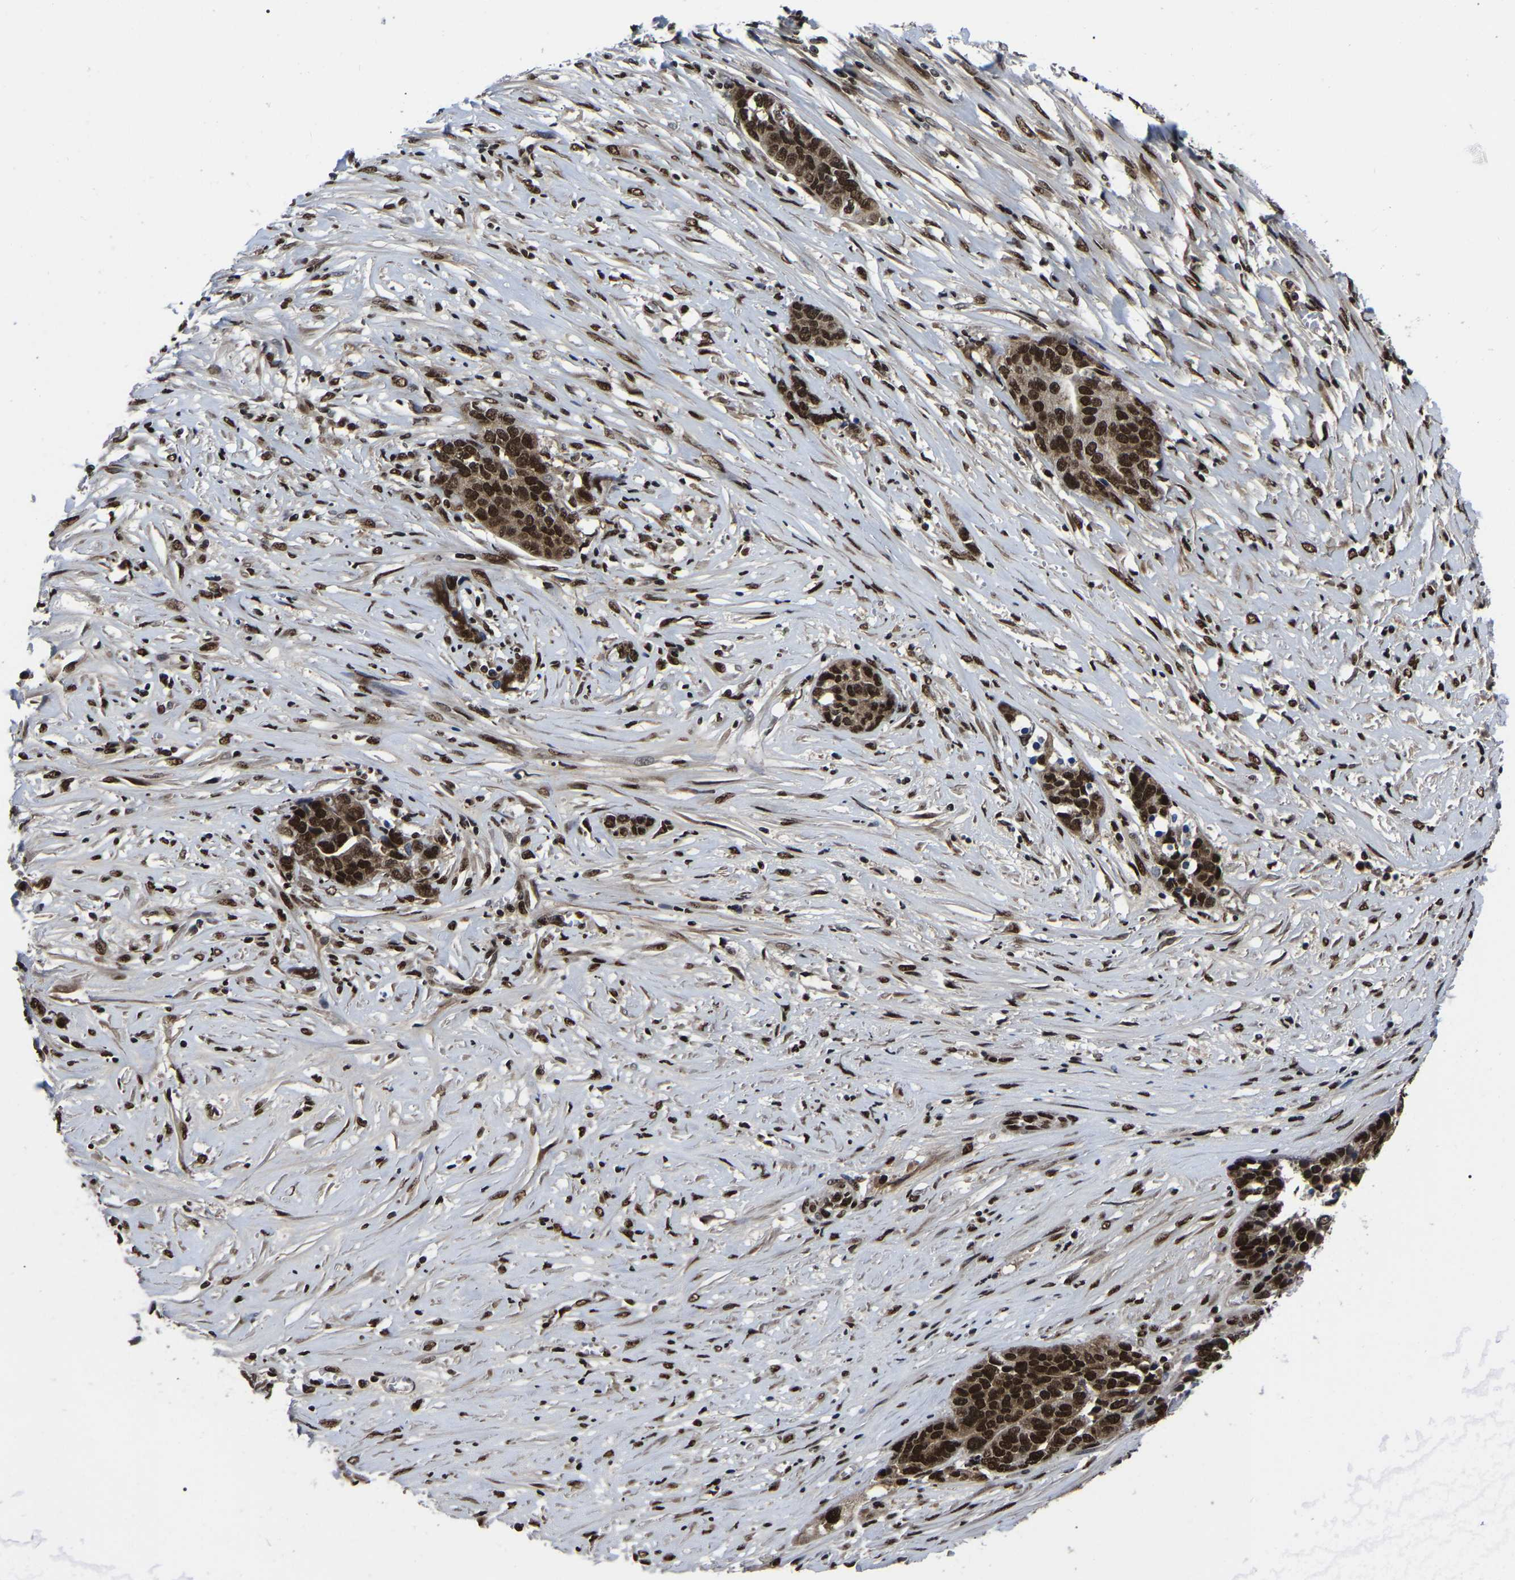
{"staining": {"intensity": "strong", "quantity": ">75%", "location": "nuclear"}, "tissue": "ovarian cancer", "cell_type": "Tumor cells", "image_type": "cancer", "snomed": [{"axis": "morphology", "description": "Cystadenocarcinoma, serous, NOS"}, {"axis": "topography", "description": "Ovary"}], "caption": "Immunohistochemical staining of serous cystadenocarcinoma (ovarian) demonstrates high levels of strong nuclear protein staining in approximately >75% of tumor cells. (Brightfield microscopy of DAB IHC at high magnification).", "gene": "TRIM35", "patient": {"sex": "female", "age": 44}}